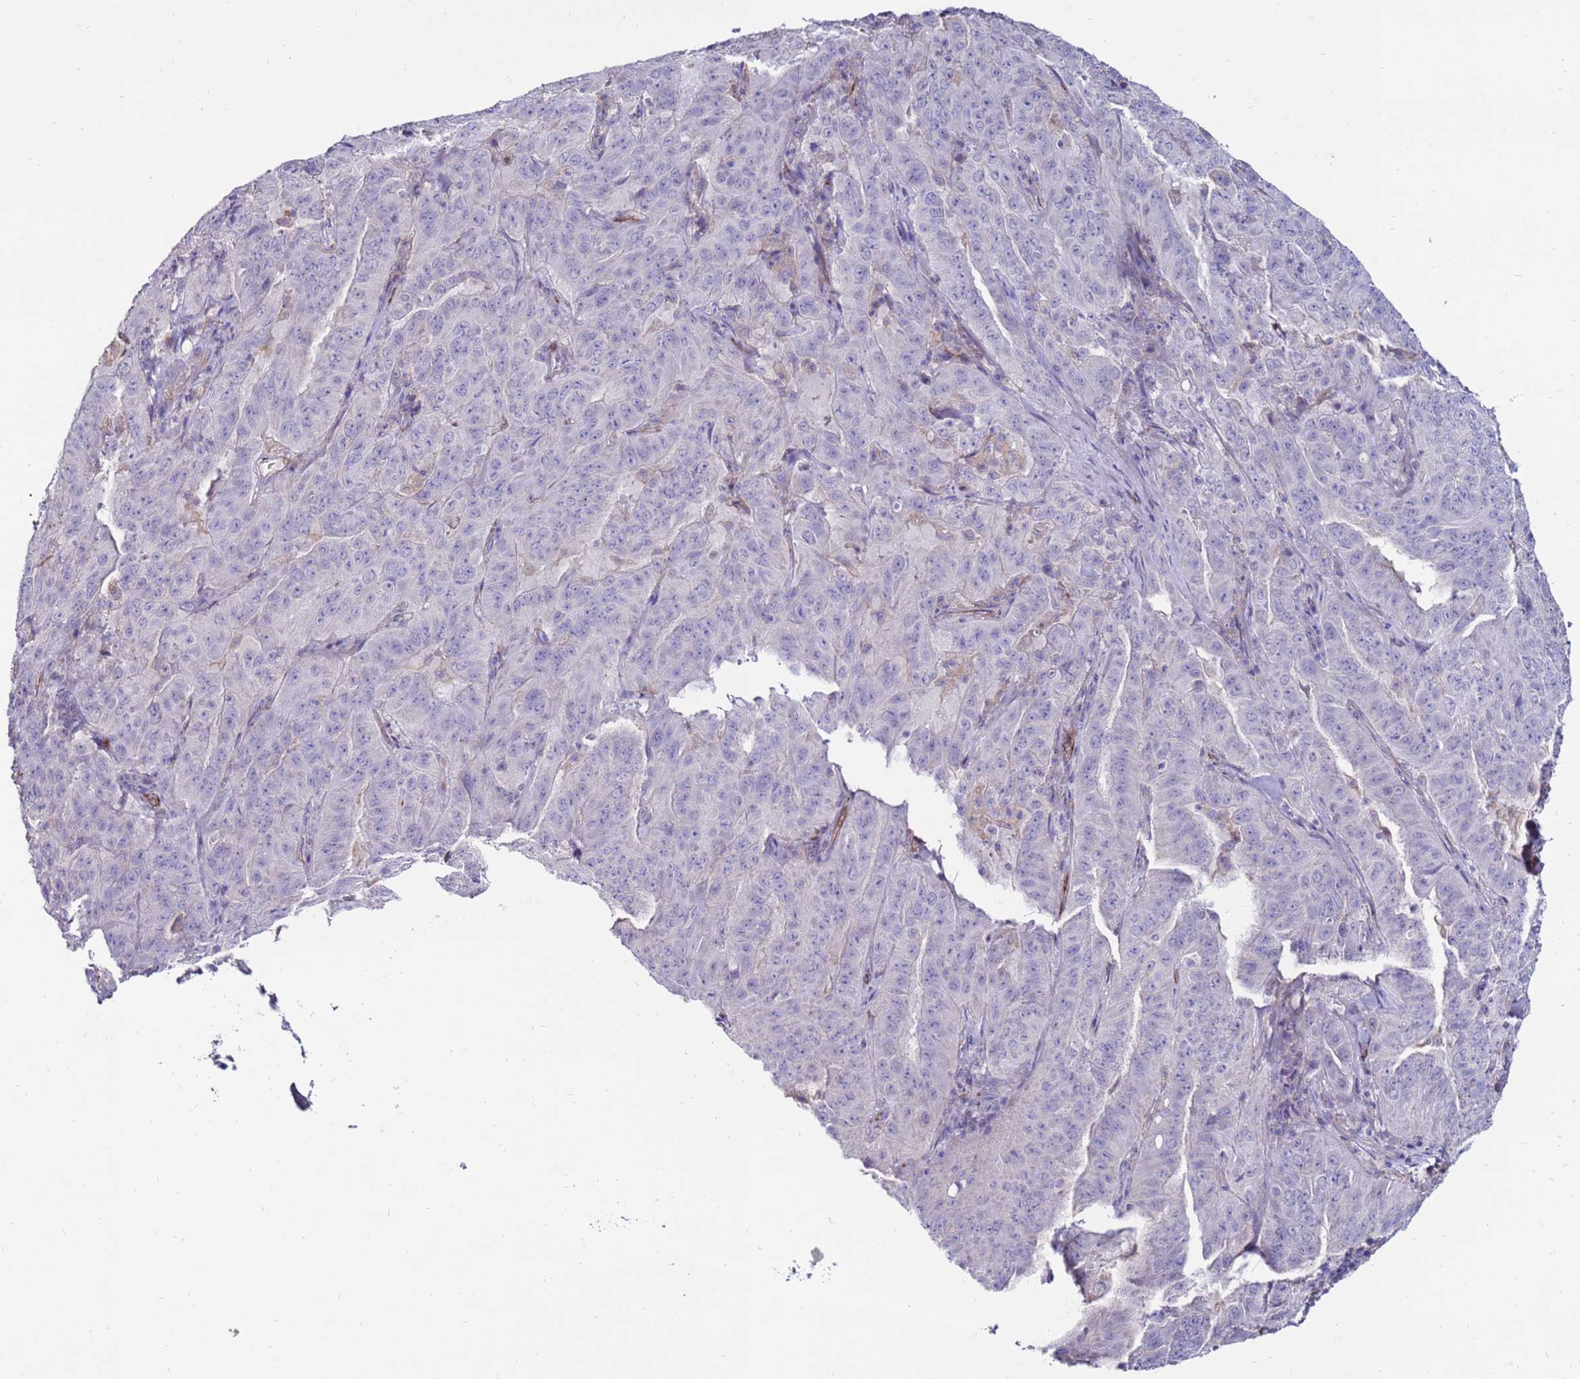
{"staining": {"intensity": "negative", "quantity": "none", "location": "none"}, "tissue": "pancreatic cancer", "cell_type": "Tumor cells", "image_type": "cancer", "snomed": [{"axis": "morphology", "description": "Adenocarcinoma, NOS"}, {"axis": "topography", "description": "Pancreas"}], "caption": "Immunohistochemistry of pancreatic cancer reveals no expression in tumor cells.", "gene": "CLEC4M", "patient": {"sex": "male", "age": 63}}